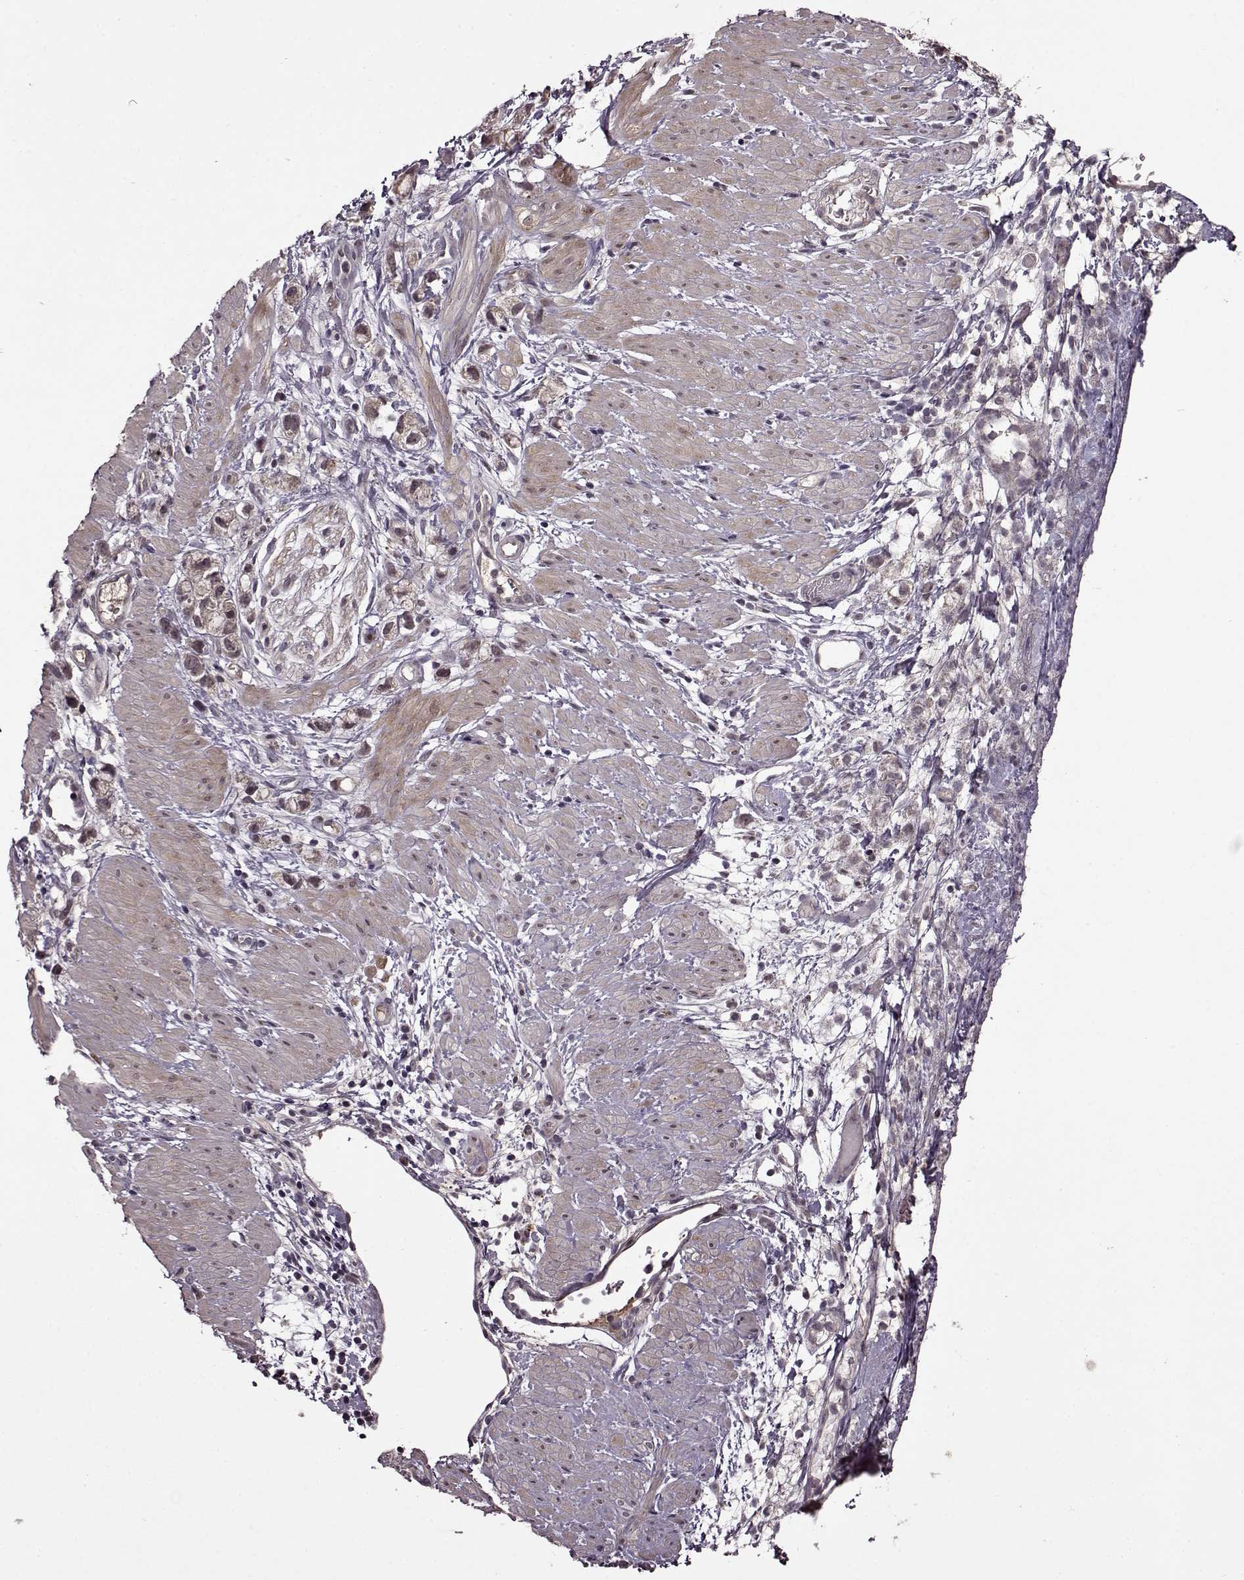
{"staining": {"intensity": "weak", "quantity": ">75%", "location": "cytoplasmic/membranous"}, "tissue": "stomach cancer", "cell_type": "Tumor cells", "image_type": "cancer", "snomed": [{"axis": "morphology", "description": "Adenocarcinoma, NOS"}, {"axis": "topography", "description": "Stomach"}], "caption": "There is low levels of weak cytoplasmic/membranous positivity in tumor cells of stomach cancer (adenocarcinoma), as demonstrated by immunohistochemical staining (brown color).", "gene": "MAIP1", "patient": {"sex": "female", "age": 59}}